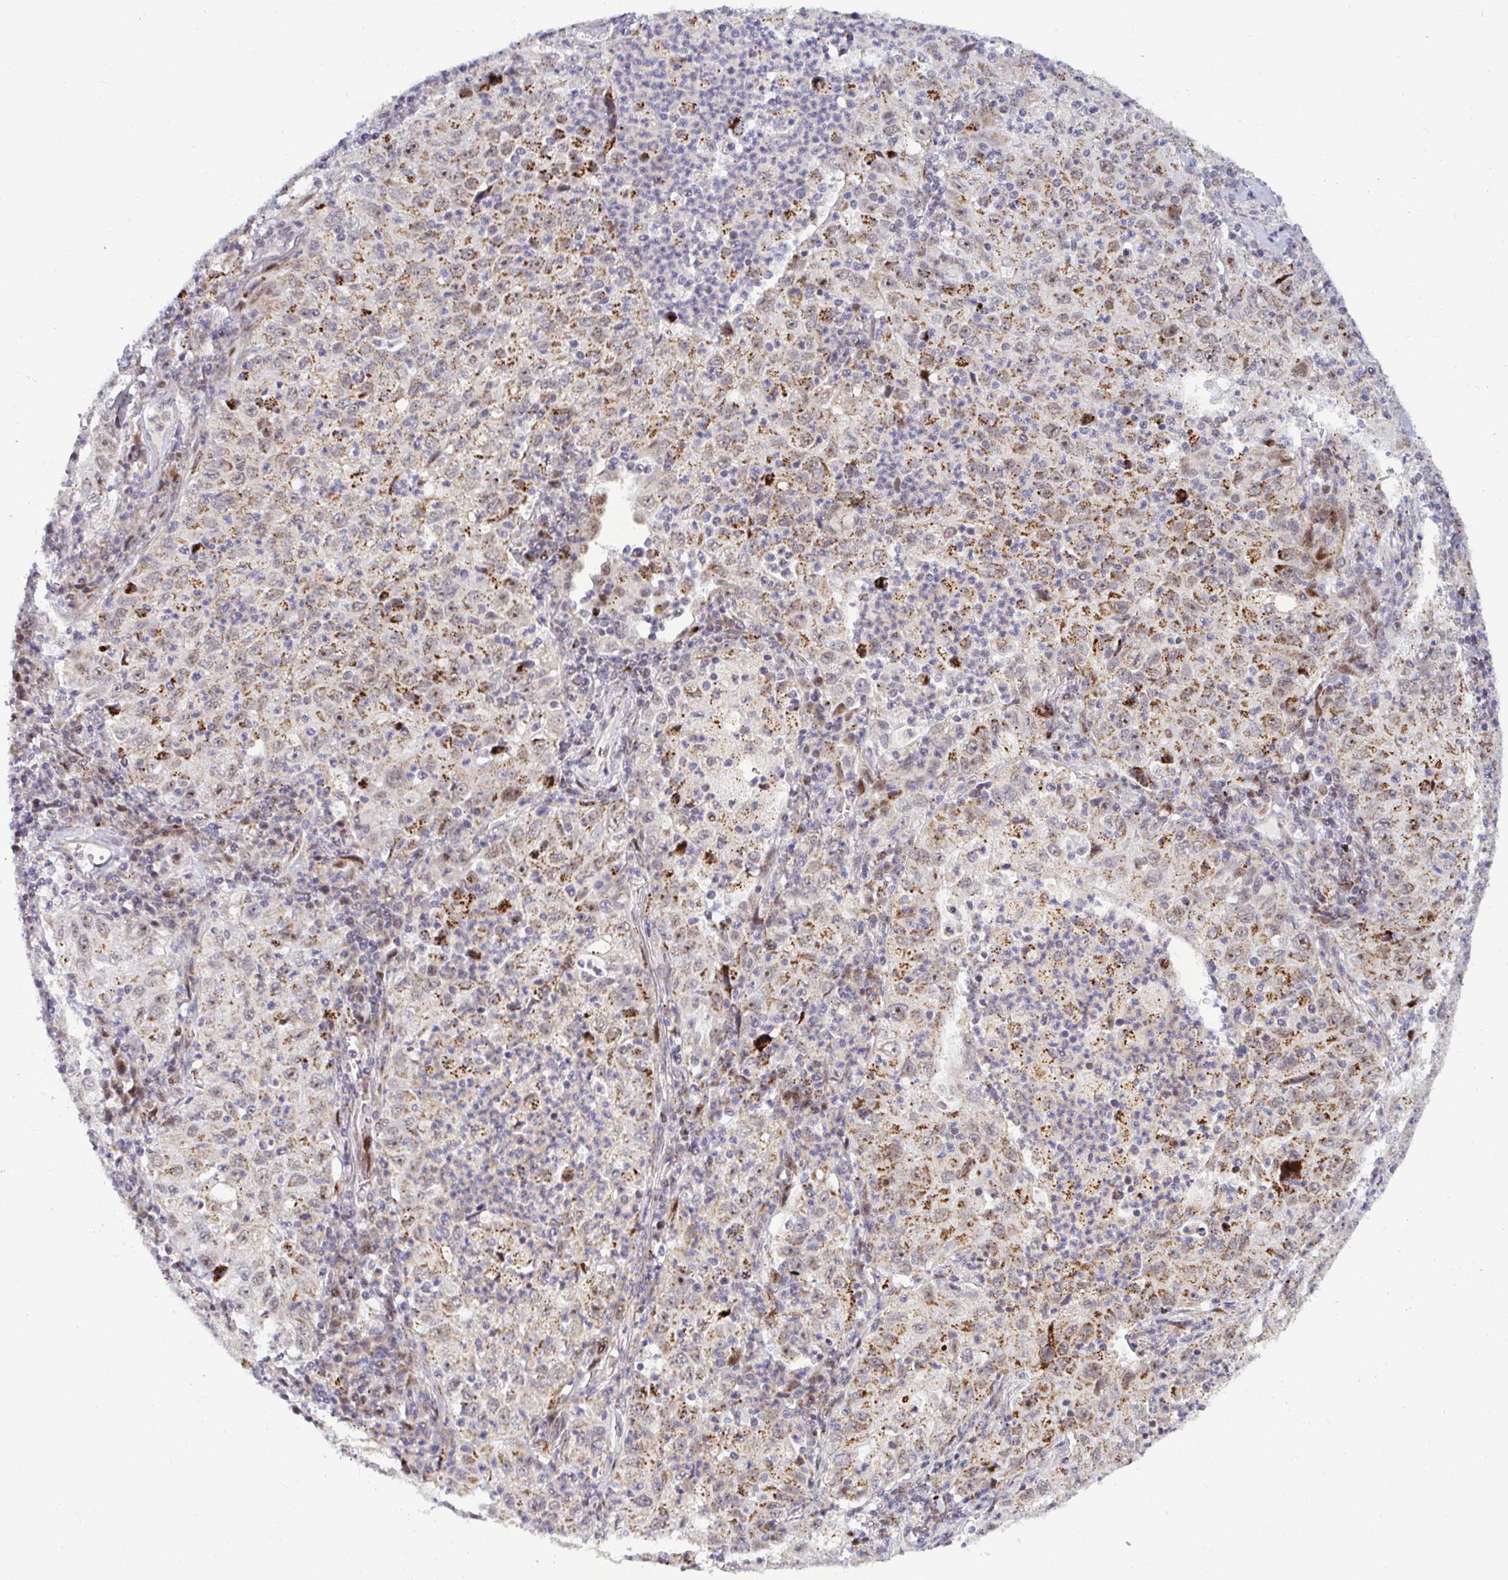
{"staining": {"intensity": "moderate", "quantity": ">75%", "location": "cytoplasmic/membranous"}, "tissue": "lung cancer", "cell_type": "Tumor cells", "image_type": "cancer", "snomed": [{"axis": "morphology", "description": "Squamous cell carcinoma, NOS"}, {"axis": "topography", "description": "Lung"}], "caption": "Lung cancer stained with IHC displays moderate cytoplasmic/membranous positivity in approximately >75% of tumor cells.", "gene": "DZIP1", "patient": {"sex": "male", "age": 71}}